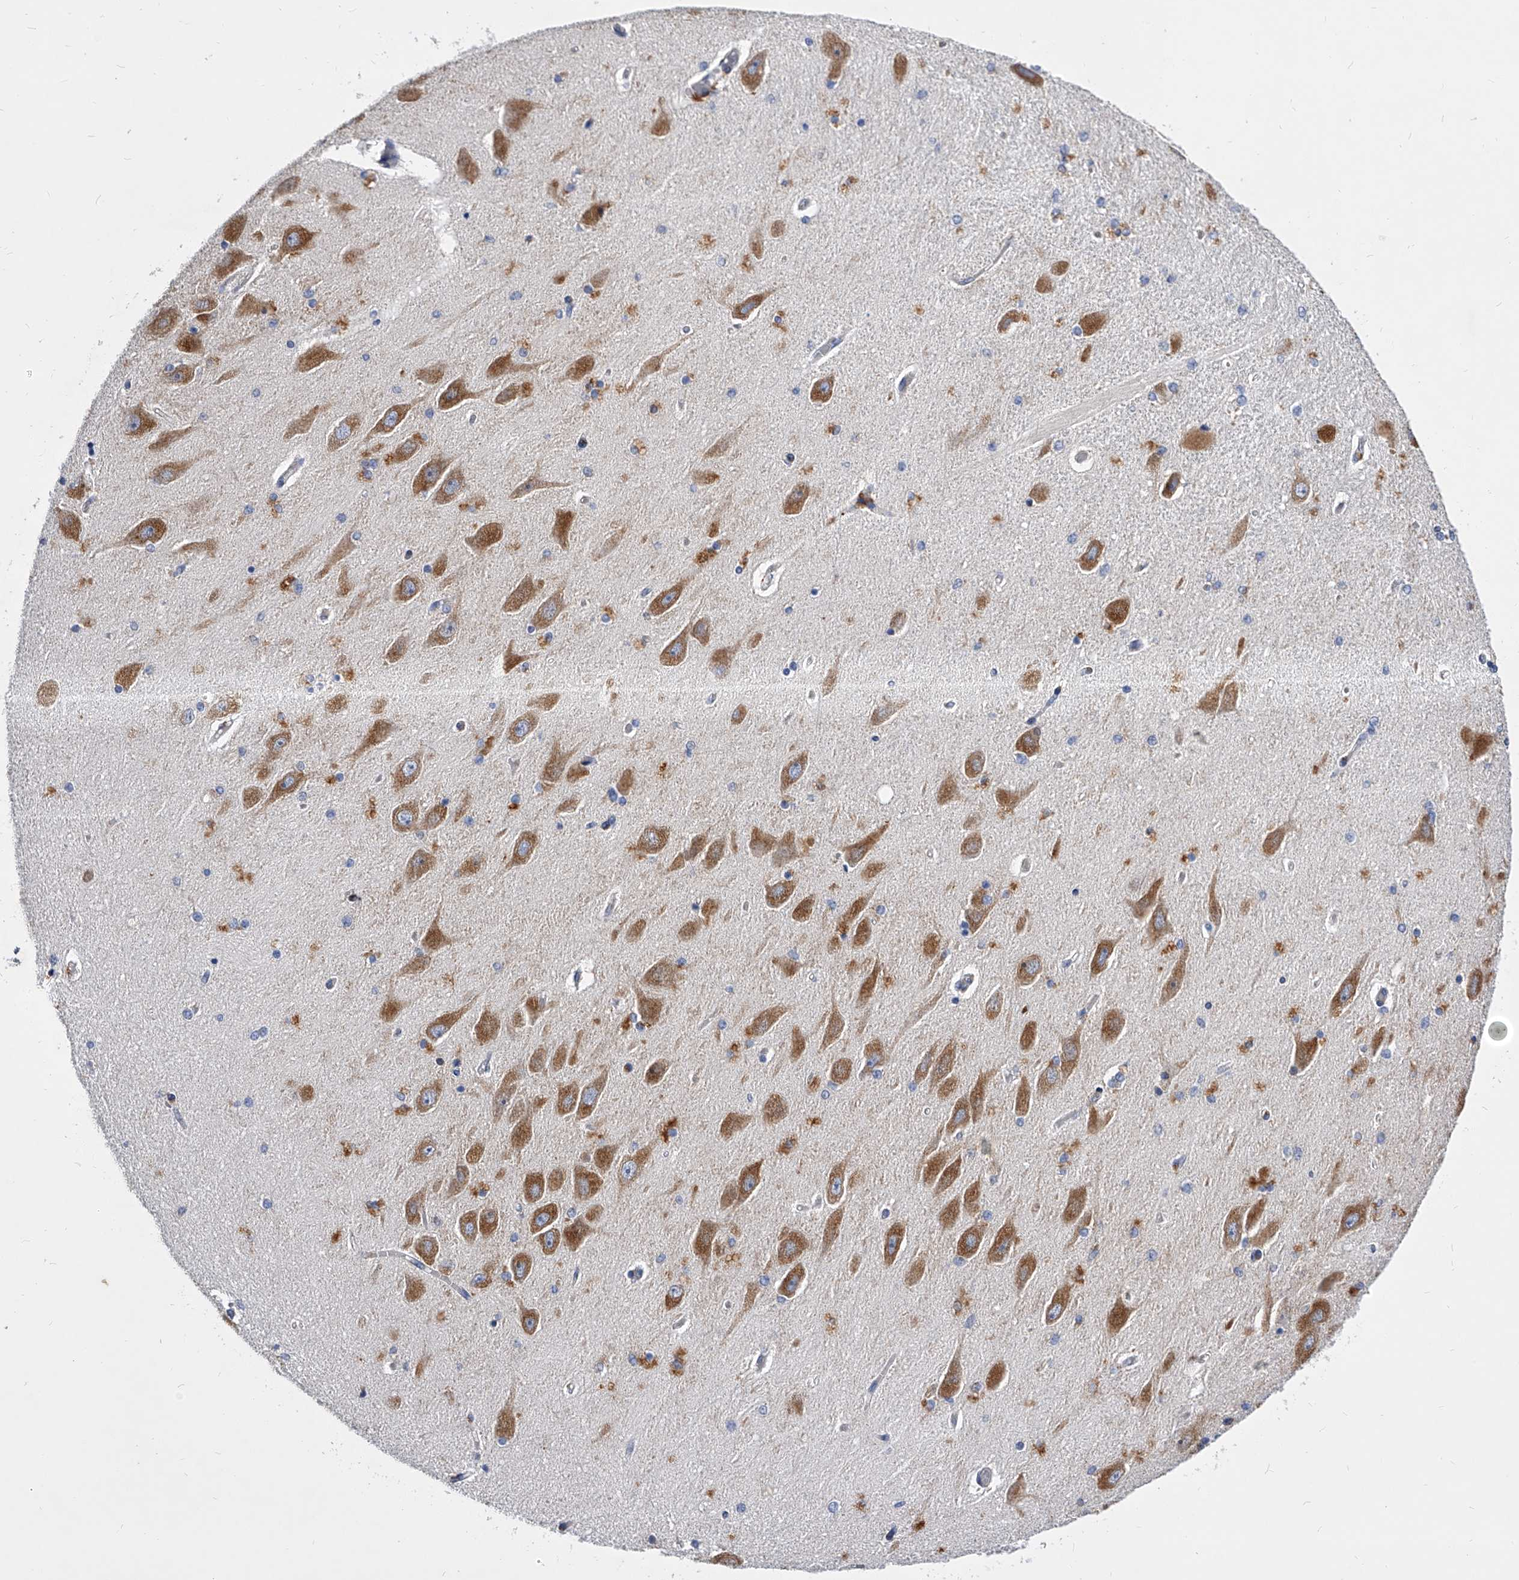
{"staining": {"intensity": "negative", "quantity": "none", "location": "none"}, "tissue": "hippocampus", "cell_type": "Glial cells", "image_type": "normal", "snomed": [{"axis": "morphology", "description": "Normal tissue, NOS"}, {"axis": "topography", "description": "Hippocampus"}], "caption": "This is a image of IHC staining of normal hippocampus, which shows no positivity in glial cells.", "gene": "ZNF529", "patient": {"sex": "female", "age": 54}}